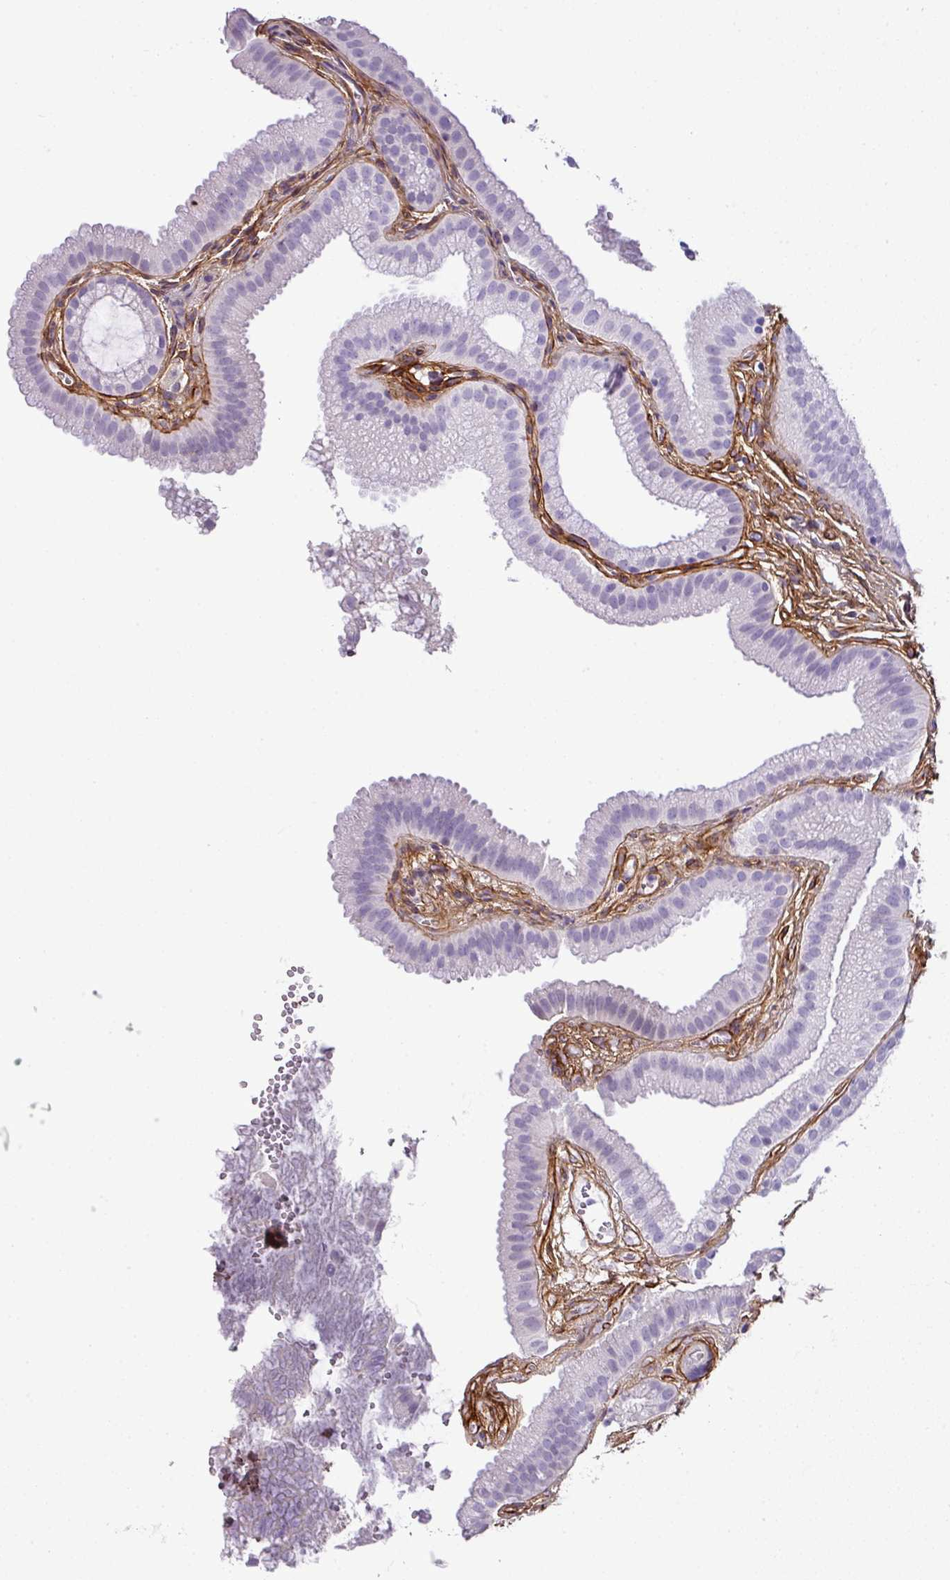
{"staining": {"intensity": "negative", "quantity": "none", "location": "none"}, "tissue": "gallbladder", "cell_type": "Glandular cells", "image_type": "normal", "snomed": [{"axis": "morphology", "description": "Normal tissue, NOS"}, {"axis": "topography", "description": "Gallbladder"}], "caption": "Histopathology image shows no protein positivity in glandular cells of benign gallbladder. (DAB immunohistochemistry (IHC) visualized using brightfield microscopy, high magnification).", "gene": "PARD6G", "patient": {"sex": "female", "age": 63}}